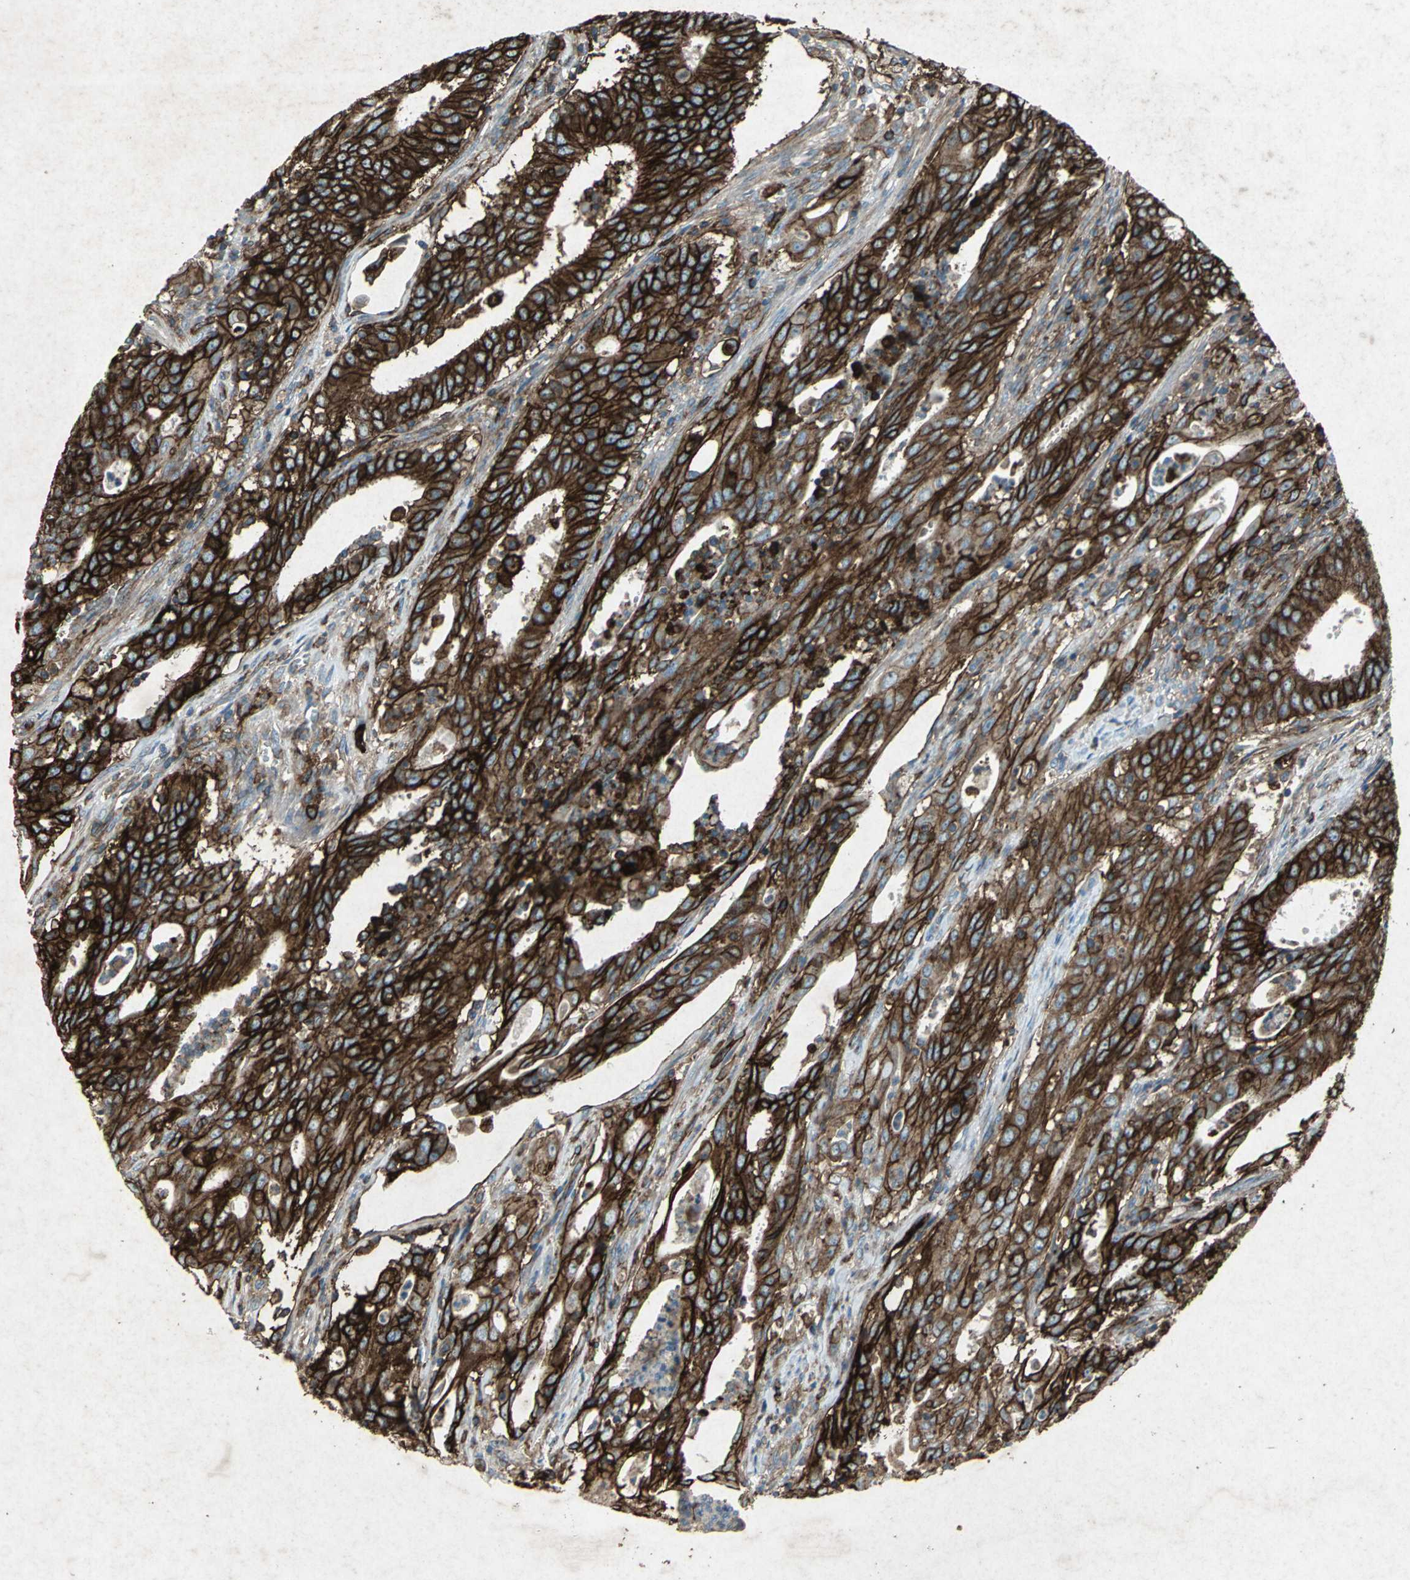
{"staining": {"intensity": "strong", "quantity": ">75%", "location": "cytoplasmic/membranous"}, "tissue": "cervical cancer", "cell_type": "Tumor cells", "image_type": "cancer", "snomed": [{"axis": "morphology", "description": "Adenocarcinoma, NOS"}, {"axis": "topography", "description": "Cervix"}], "caption": "High-magnification brightfield microscopy of cervical cancer (adenocarcinoma) stained with DAB (3,3'-diaminobenzidine) (brown) and counterstained with hematoxylin (blue). tumor cells exhibit strong cytoplasmic/membranous positivity is seen in approximately>75% of cells. Ihc stains the protein of interest in brown and the nuclei are stained blue.", "gene": "CCR6", "patient": {"sex": "female", "age": 44}}